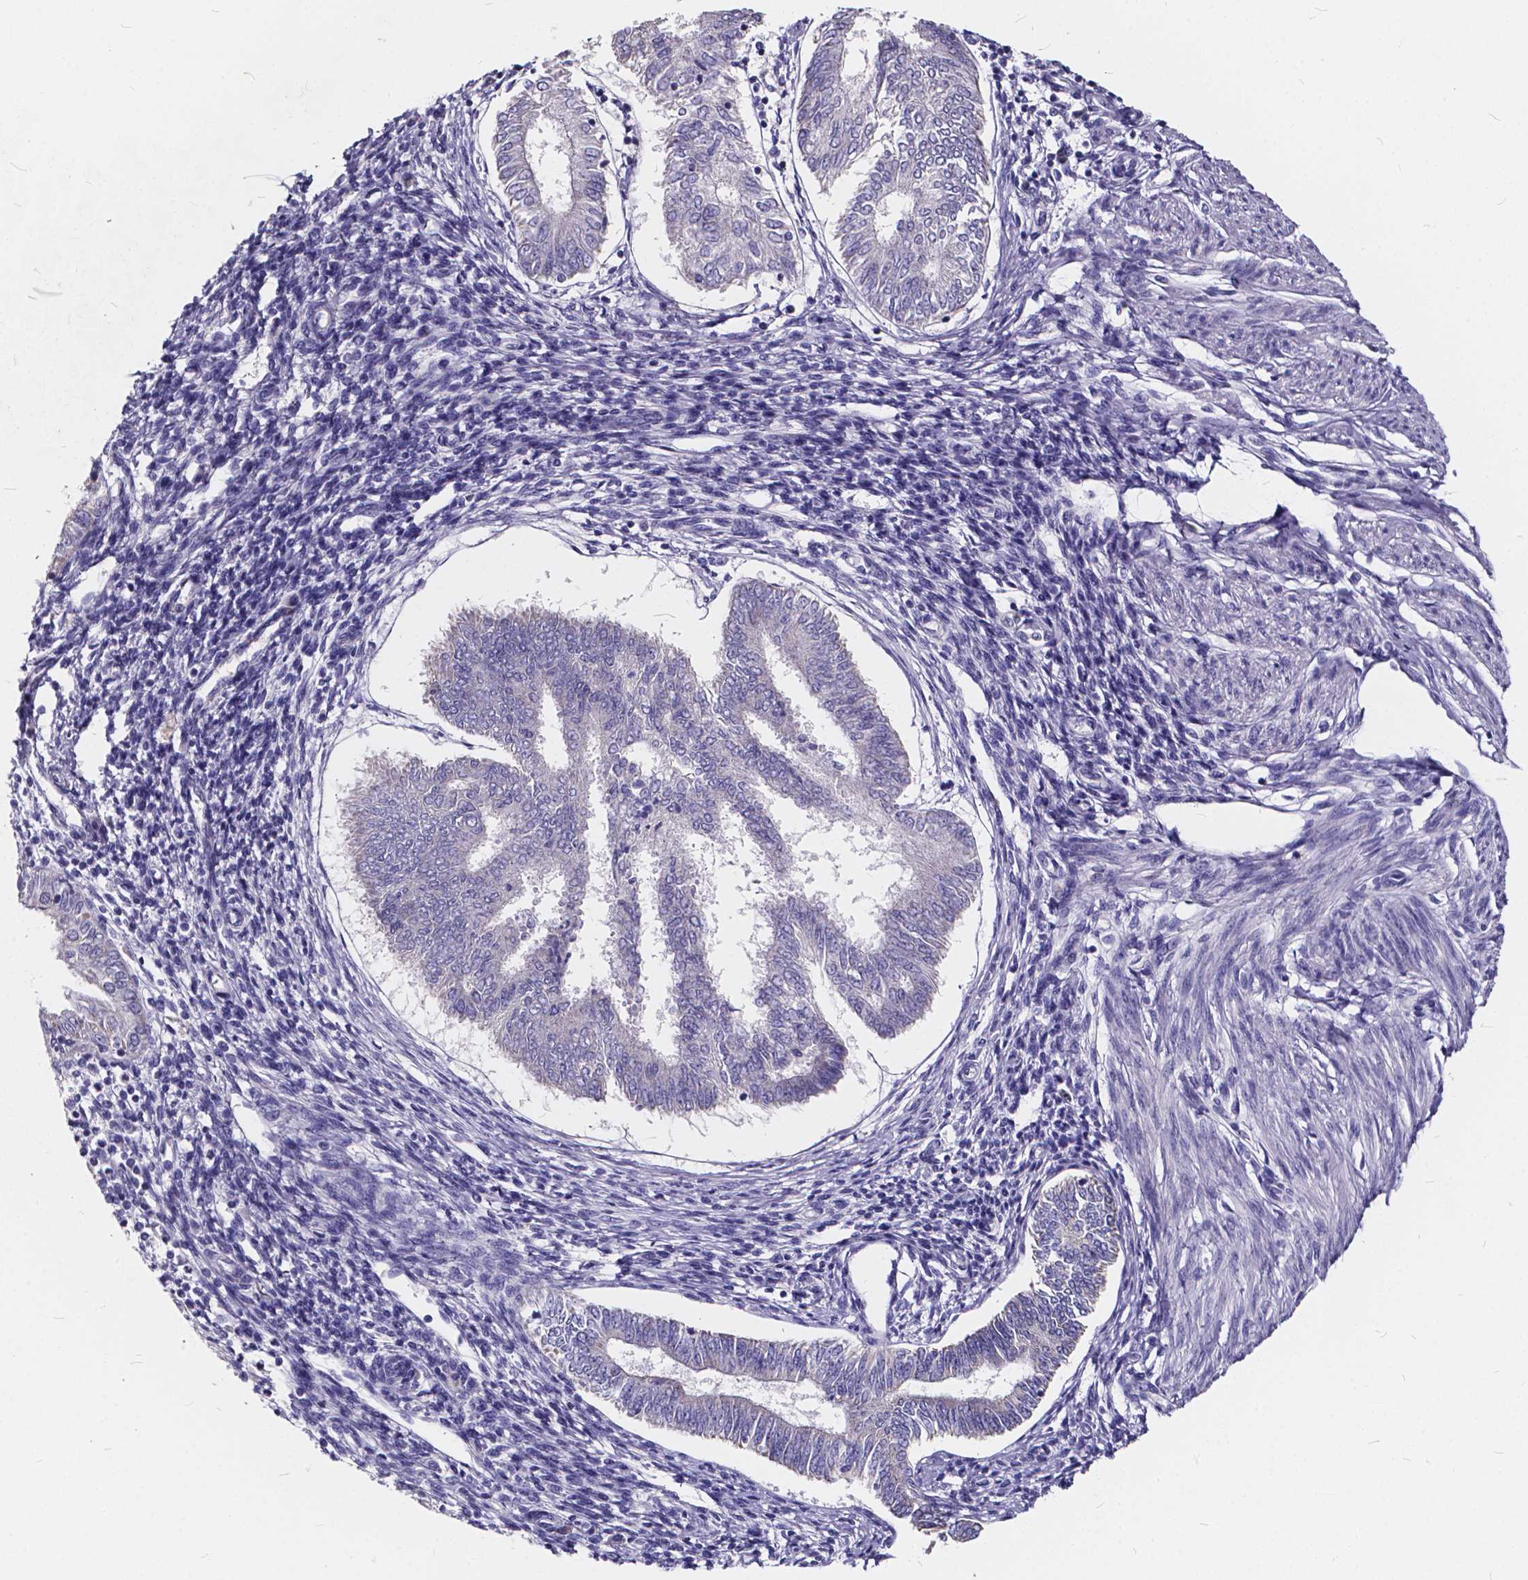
{"staining": {"intensity": "negative", "quantity": "none", "location": "none"}, "tissue": "endometrial cancer", "cell_type": "Tumor cells", "image_type": "cancer", "snomed": [{"axis": "morphology", "description": "Adenocarcinoma, NOS"}, {"axis": "topography", "description": "Endometrium"}], "caption": "Histopathology image shows no significant protein staining in tumor cells of adenocarcinoma (endometrial).", "gene": "SPEF2", "patient": {"sex": "female", "age": 68}}